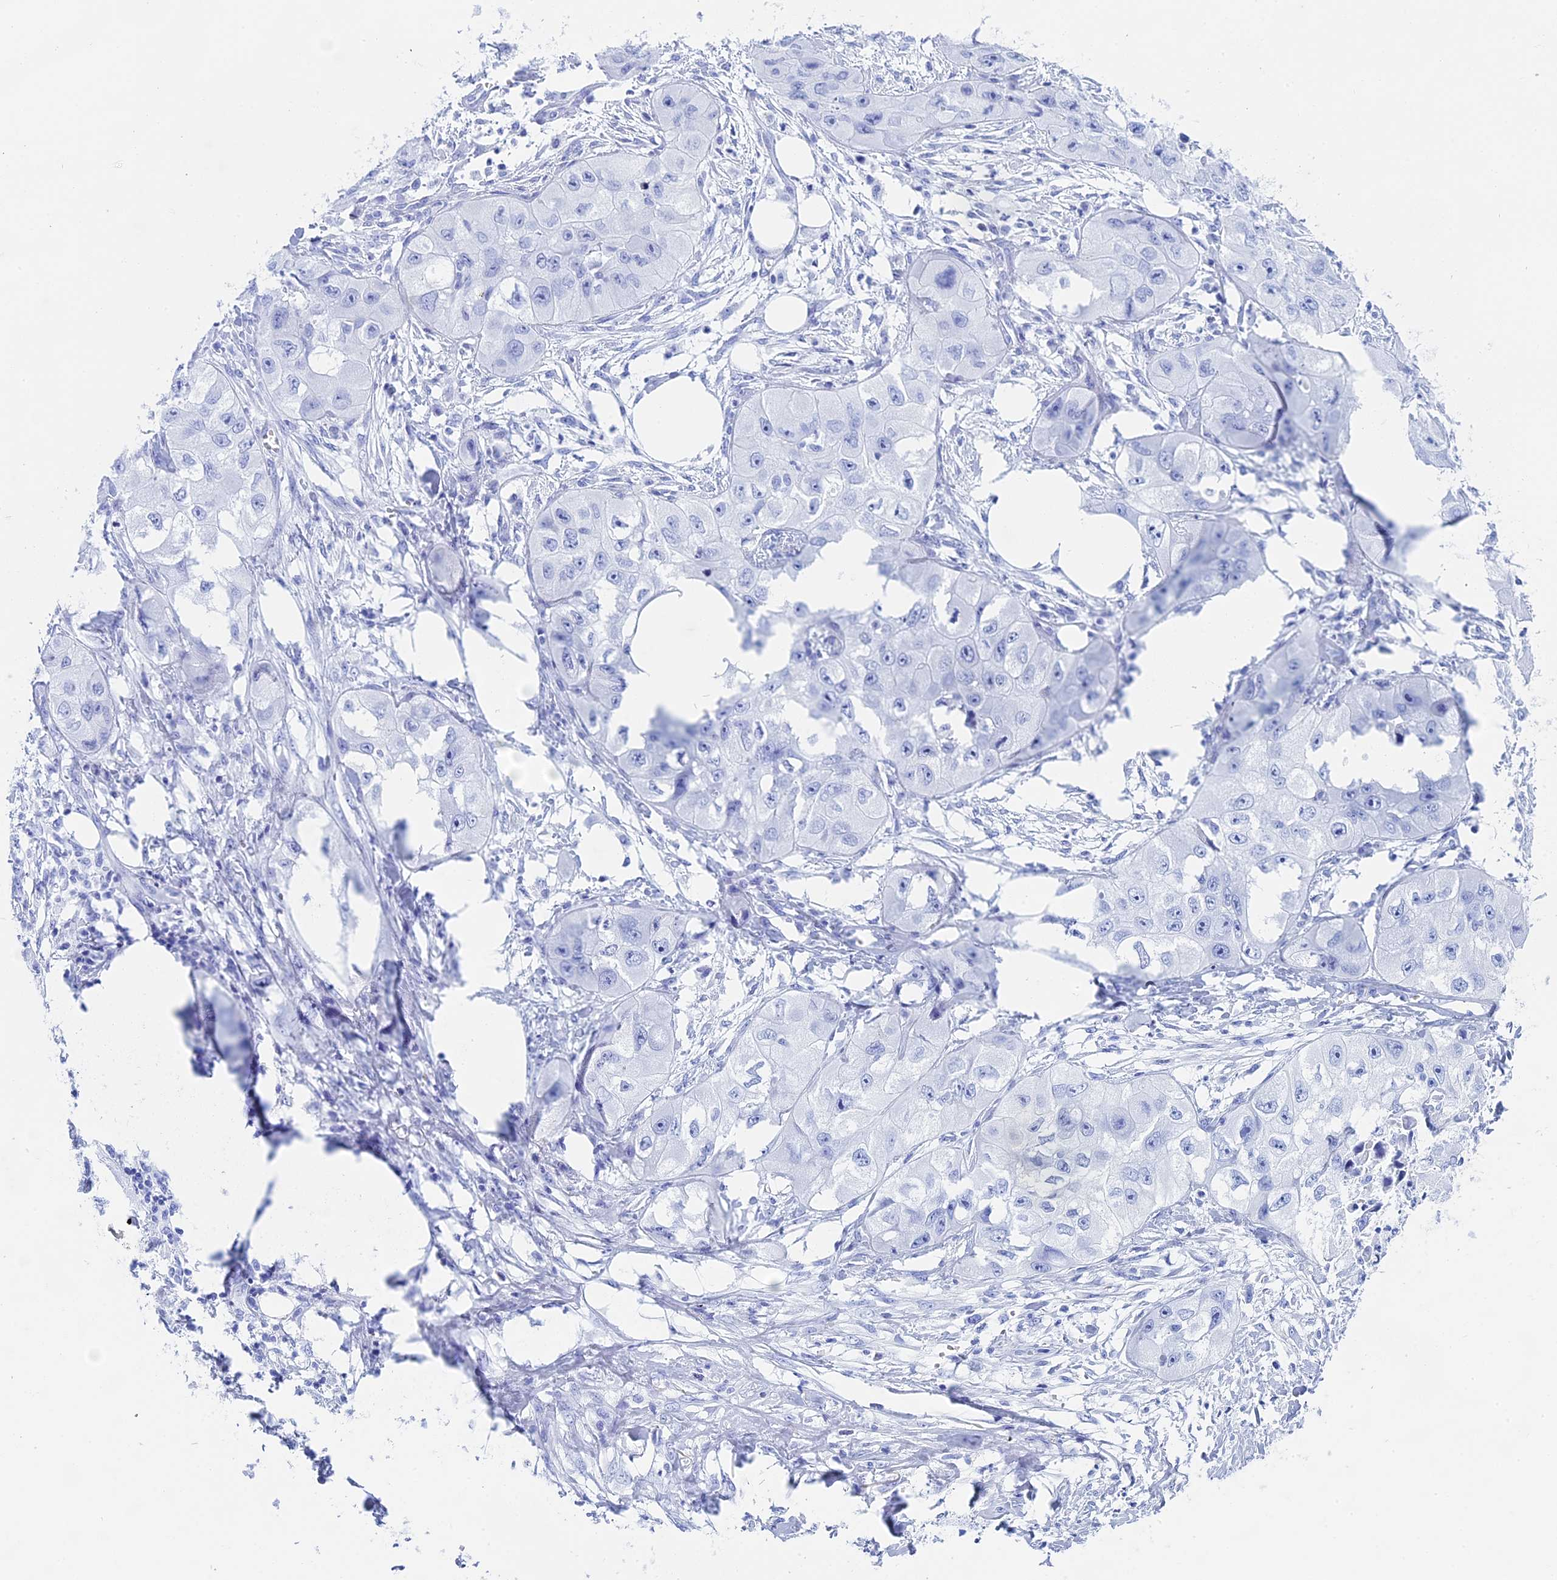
{"staining": {"intensity": "negative", "quantity": "none", "location": "none"}, "tissue": "skin cancer", "cell_type": "Tumor cells", "image_type": "cancer", "snomed": [{"axis": "morphology", "description": "Squamous cell carcinoma, NOS"}, {"axis": "topography", "description": "Skin"}, {"axis": "topography", "description": "Subcutis"}], "caption": "An IHC image of squamous cell carcinoma (skin) is shown. There is no staining in tumor cells of squamous cell carcinoma (skin).", "gene": "TEX101", "patient": {"sex": "male", "age": 73}}